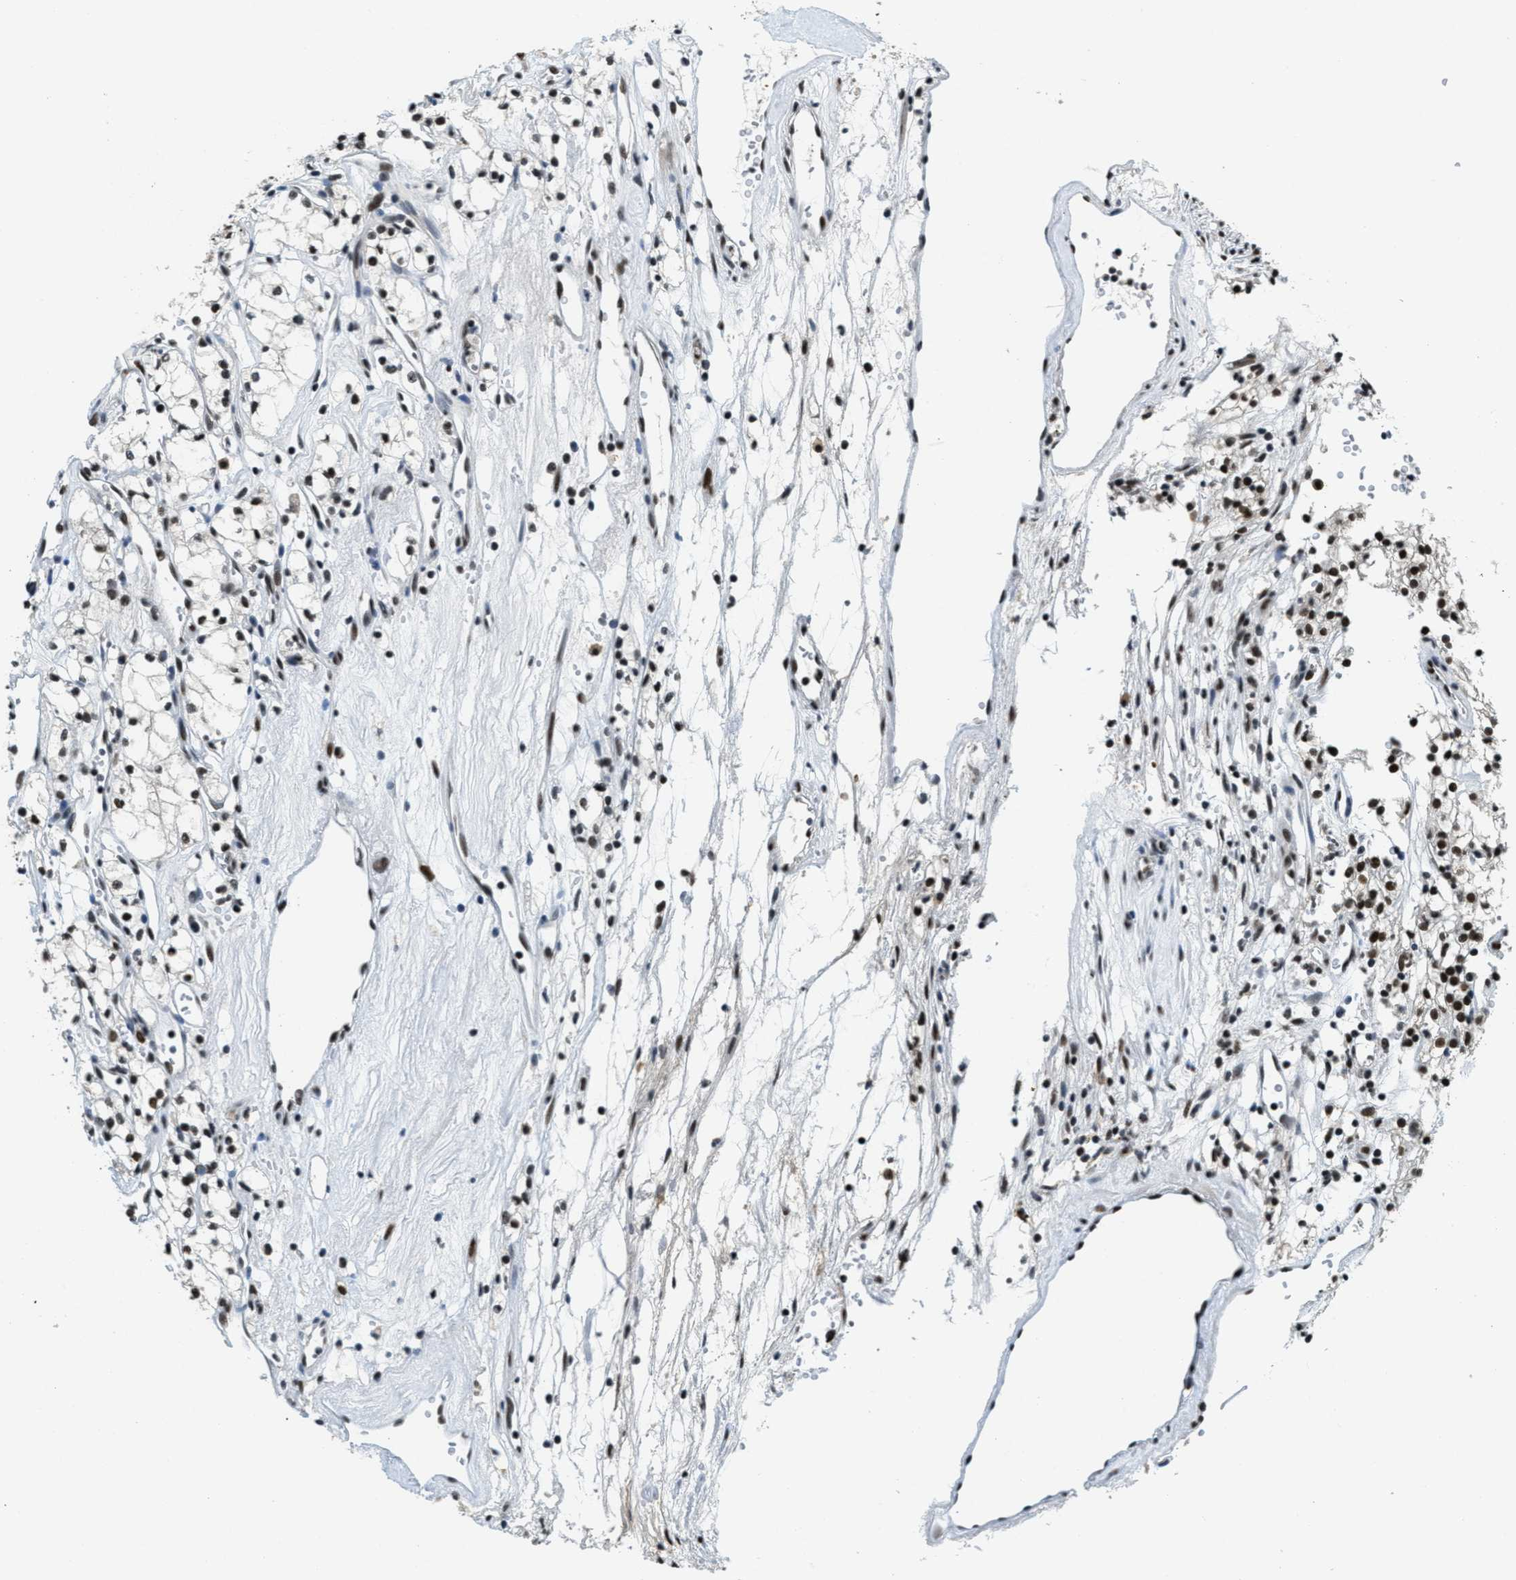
{"staining": {"intensity": "strong", "quantity": ">75%", "location": "nuclear"}, "tissue": "renal cancer", "cell_type": "Tumor cells", "image_type": "cancer", "snomed": [{"axis": "morphology", "description": "Adenocarcinoma, NOS"}, {"axis": "topography", "description": "Kidney"}], "caption": "Adenocarcinoma (renal) tissue demonstrates strong nuclear positivity in approximately >75% of tumor cells", "gene": "SSB", "patient": {"sex": "male", "age": 59}}